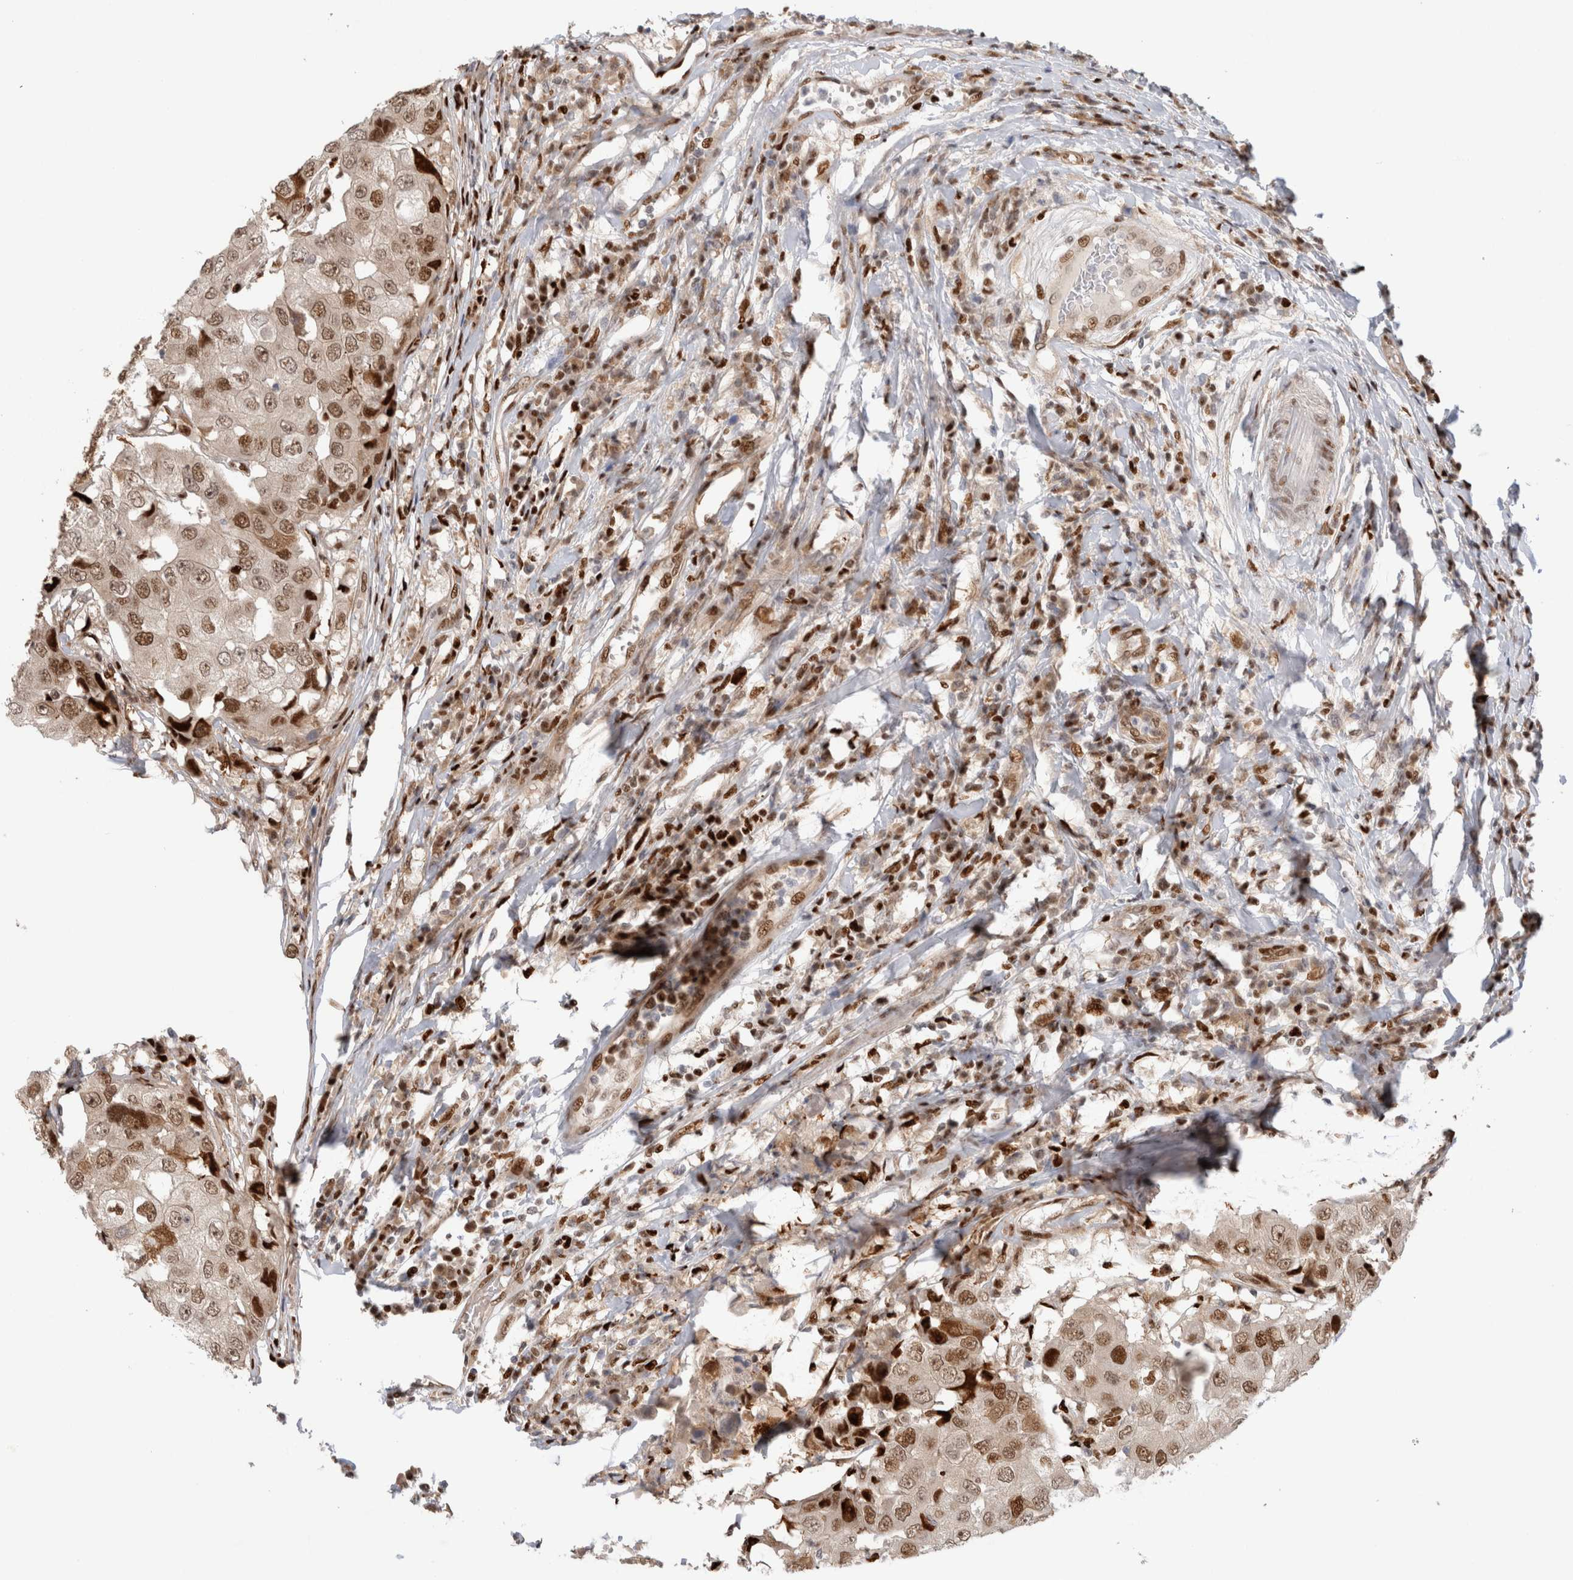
{"staining": {"intensity": "moderate", "quantity": ">75%", "location": "nuclear"}, "tissue": "breast cancer", "cell_type": "Tumor cells", "image_type": "cancer", "snomed": [{"axis": "morphology", "description": "Duct carcinoma"}, {"axis": "topography", "description": "Breast"}], "caption": "Protein staining of breast cancer (invasive ductal carcinoma) tissue shows moderate nuclear staining in approximately >75% of tumor cells.", "gene": "TCF4", "patient": {"sex": "female", "age": 27}}